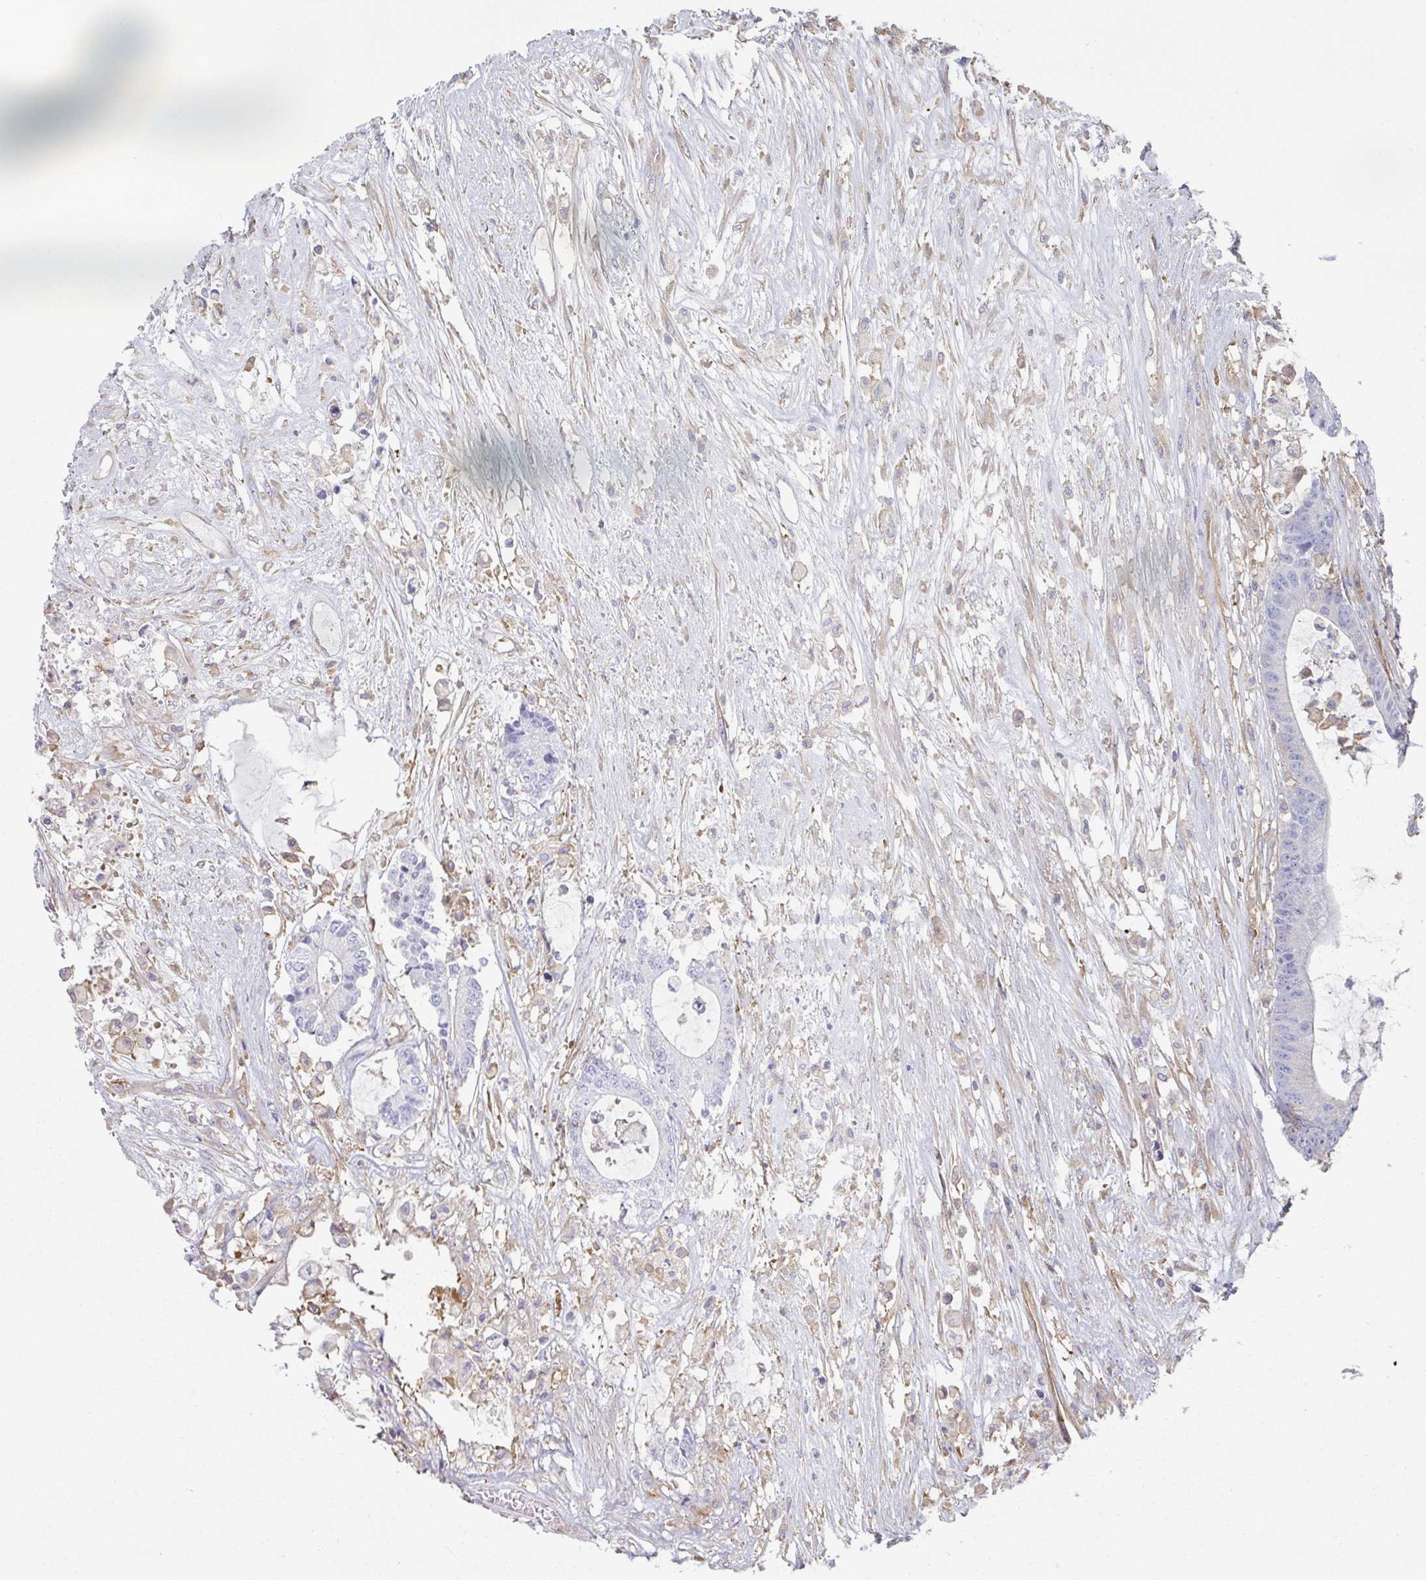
{"staining": {"intensity": "negative", "quantity": "none", "location": "none"}, "tissue": "colorectal cancer", "cell_type": "Tumor cells", "image_type": "cancer", "snomed": [{"axis": "morphology", "description": "Adenocarcinoma, NOS"}, {"axis": "topography", "description": "Colon"}], "caption": "Colorectal cancer was stained to show a protein in brown. There is no significant staining in tumor cells.", "gene": "AMPD2", "patient": {"sex": "female", "age": 84}}